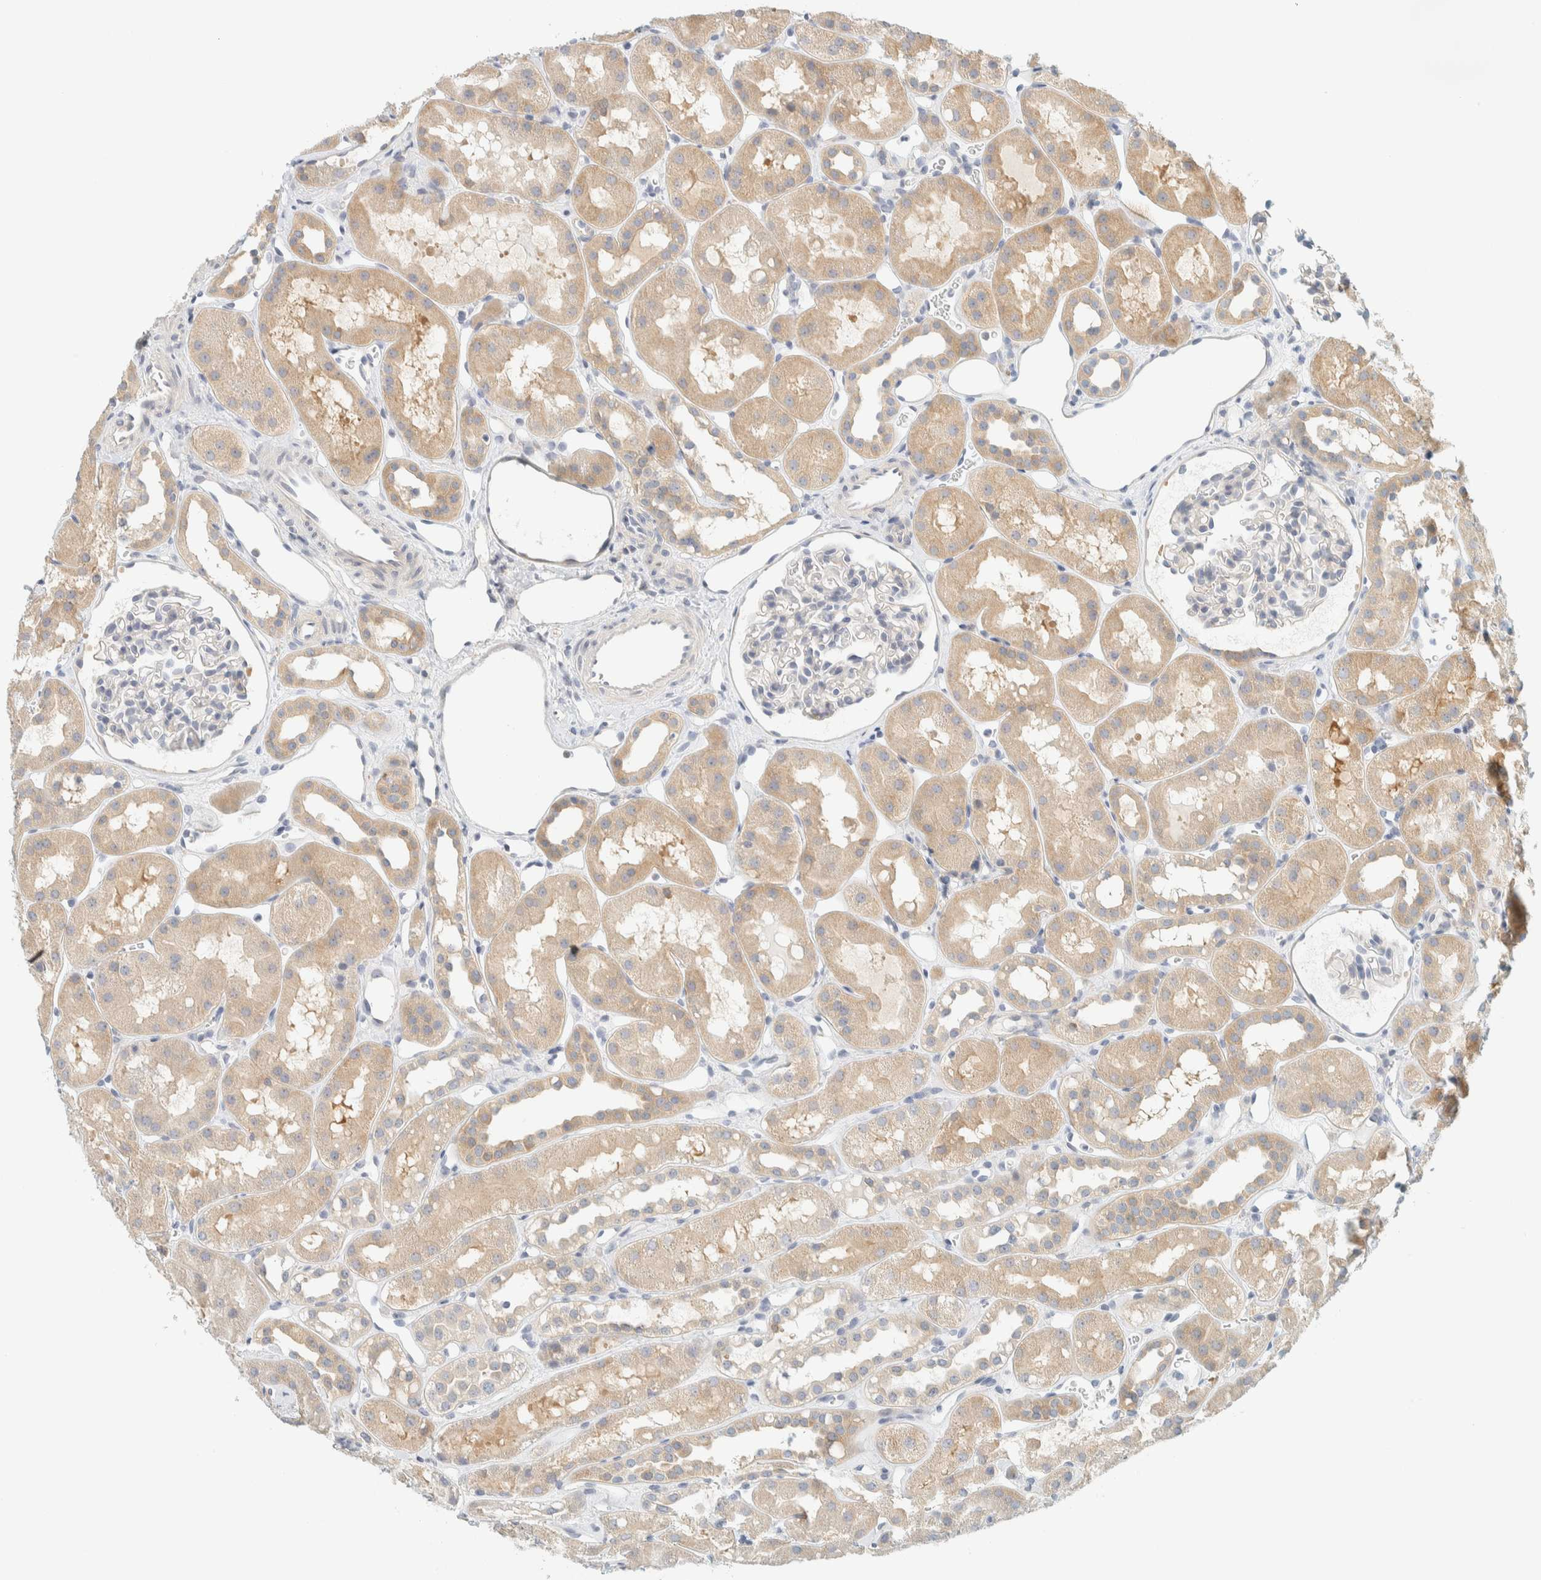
{"staining": {"intensity": "negative", "quantity": "none", "location": "none"}, "tissue": "kidney", "cell_type": "Cells in glomeruli", "image_type": "normal", "snomed": [{"axis": "morphology", "description": "Normal tissue, NOS"}, {"axis": "topography", "description": "Kidney"}], "caption": "Unremarkable kidney was stained to show a protein in brown. There is no significant positivity in cells in glomeruli. Brightfield microscopy of immunohistochemistry stained with DAB (3,3'-diaminobenzidine) (brown) and hematoxylin (blue), captured at high magnification.", "gene": "AARSD1", "patient": {"sex": "male", "age": 16}}